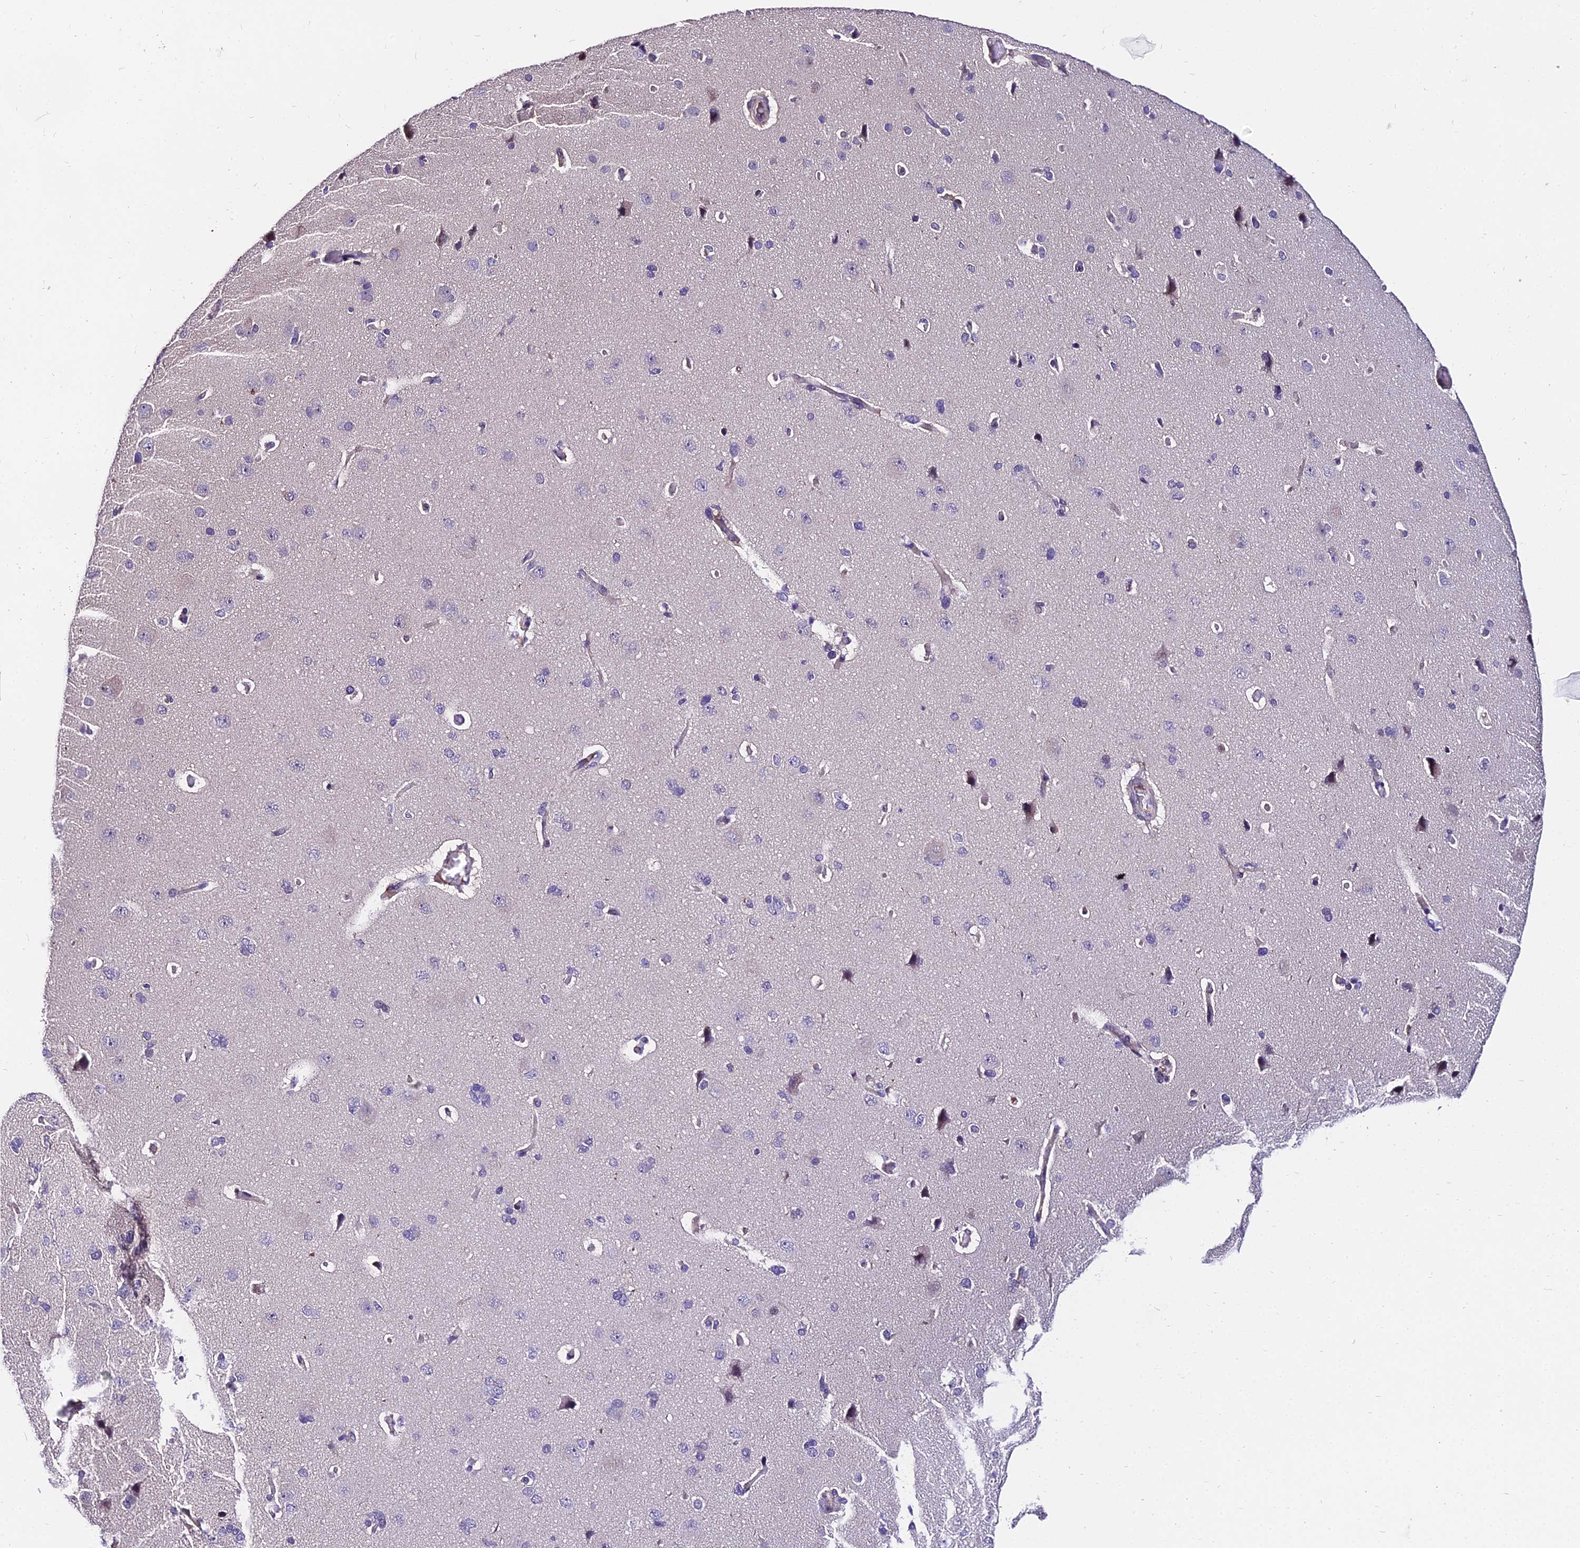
{"staining": {"intensity": "negative", "quantity": "none", "location": "none"}, "tissue": "cerebral cortex", "cell_type": "Endothelial cells", "image_type": "normal", "snomed": [{"axis": "morphology", "description": "Normal tissue, NOS"}, {"axis": "topography", "description": "Cerebral cortex"}], "caption": "DAB (3,3'-diaminobenzidine) immunohistochemical staining of benign cerebral cortex displays no significant staining in endothelial cells. The staining was performed using DAB (3,3'-diaminobenzidine) to visualize the protein expression in brown, while the nuclei were stained in blue with hematoxylin (Magnification: 20x).", "gene": "TRIML2", "patient": {"sex": "male", "age": 62}}